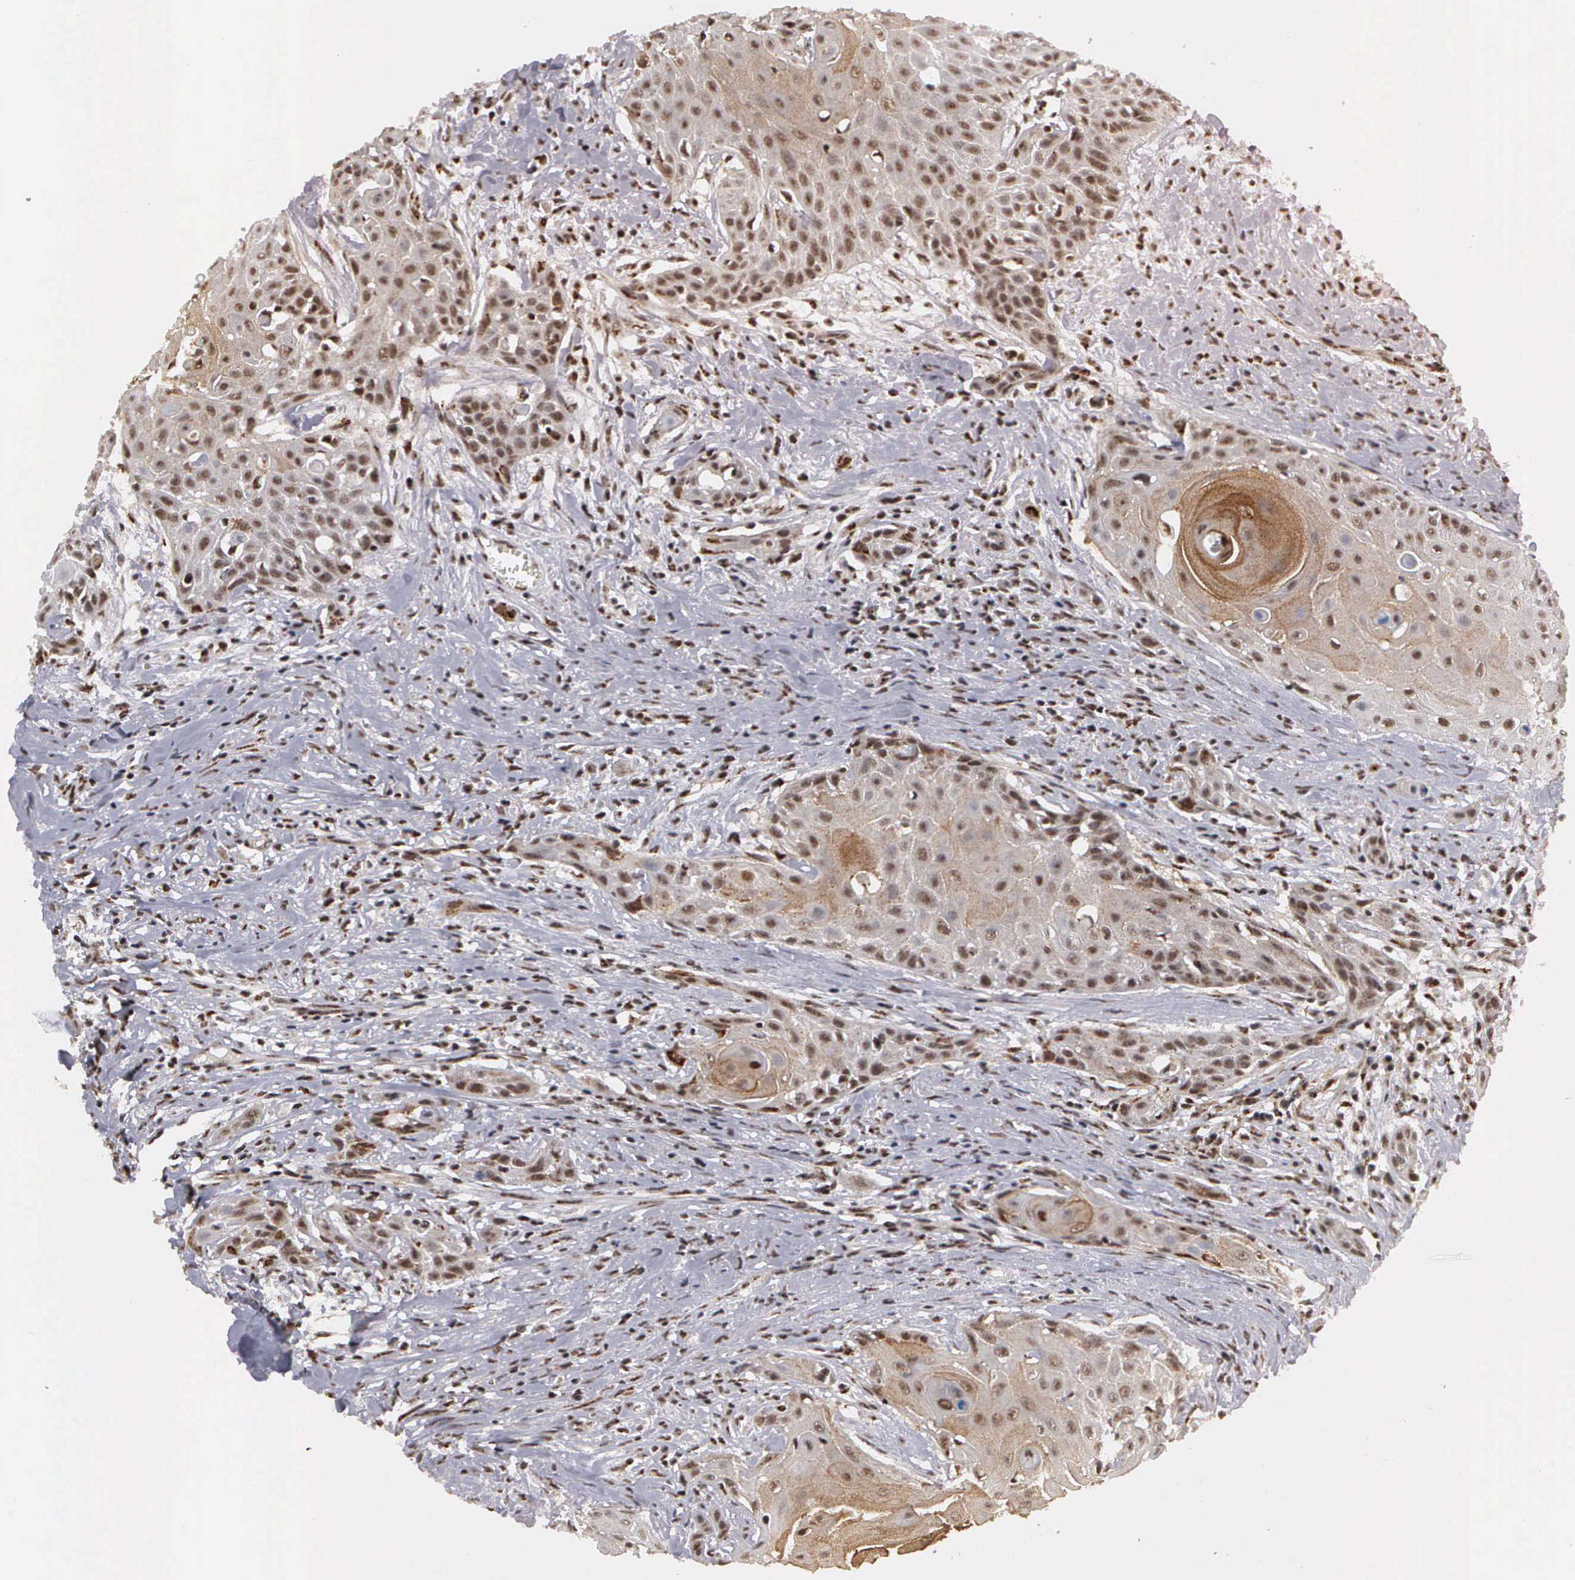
{"staining": {"intensity": "moderate", "quantity": ">75%", "location": "cytoplasmic/membranous,nuclear"}, "tissue": "head and neck cancer", "cell_type": "Tumor cells", "image_type": "cancer", "snomed": [{"axis": "morphology", "description": "Squamous cell carcinoma, NOS"}, {"axis": "morphology", "description": "Squamous cell carcinoma, metastatic, NOS"}, {"axis": "topography", "description": "Lymph node"}, {"axis": "topography", "description": "Salivary gland"}, {"axis": "topography", "description": "Head-Neck"}], "caption": "Immunohistochemistry staining of squamous cell carcinoma (head and neck), which displays medium levels of moderate cytoplasmic/membranous and nuclear expression in approximately >75% of tumor cells indicating moderate cytoplasmic/membranous and nuclear protein positivity. The staining was performed using DAB (3,3'-diaminobenzidine) (brown) for protein detection and nuclei were counterstained in hematoxylin (blue).", "gene": "GTF2A1", "patient": {"sex": "female", "age": 74}}